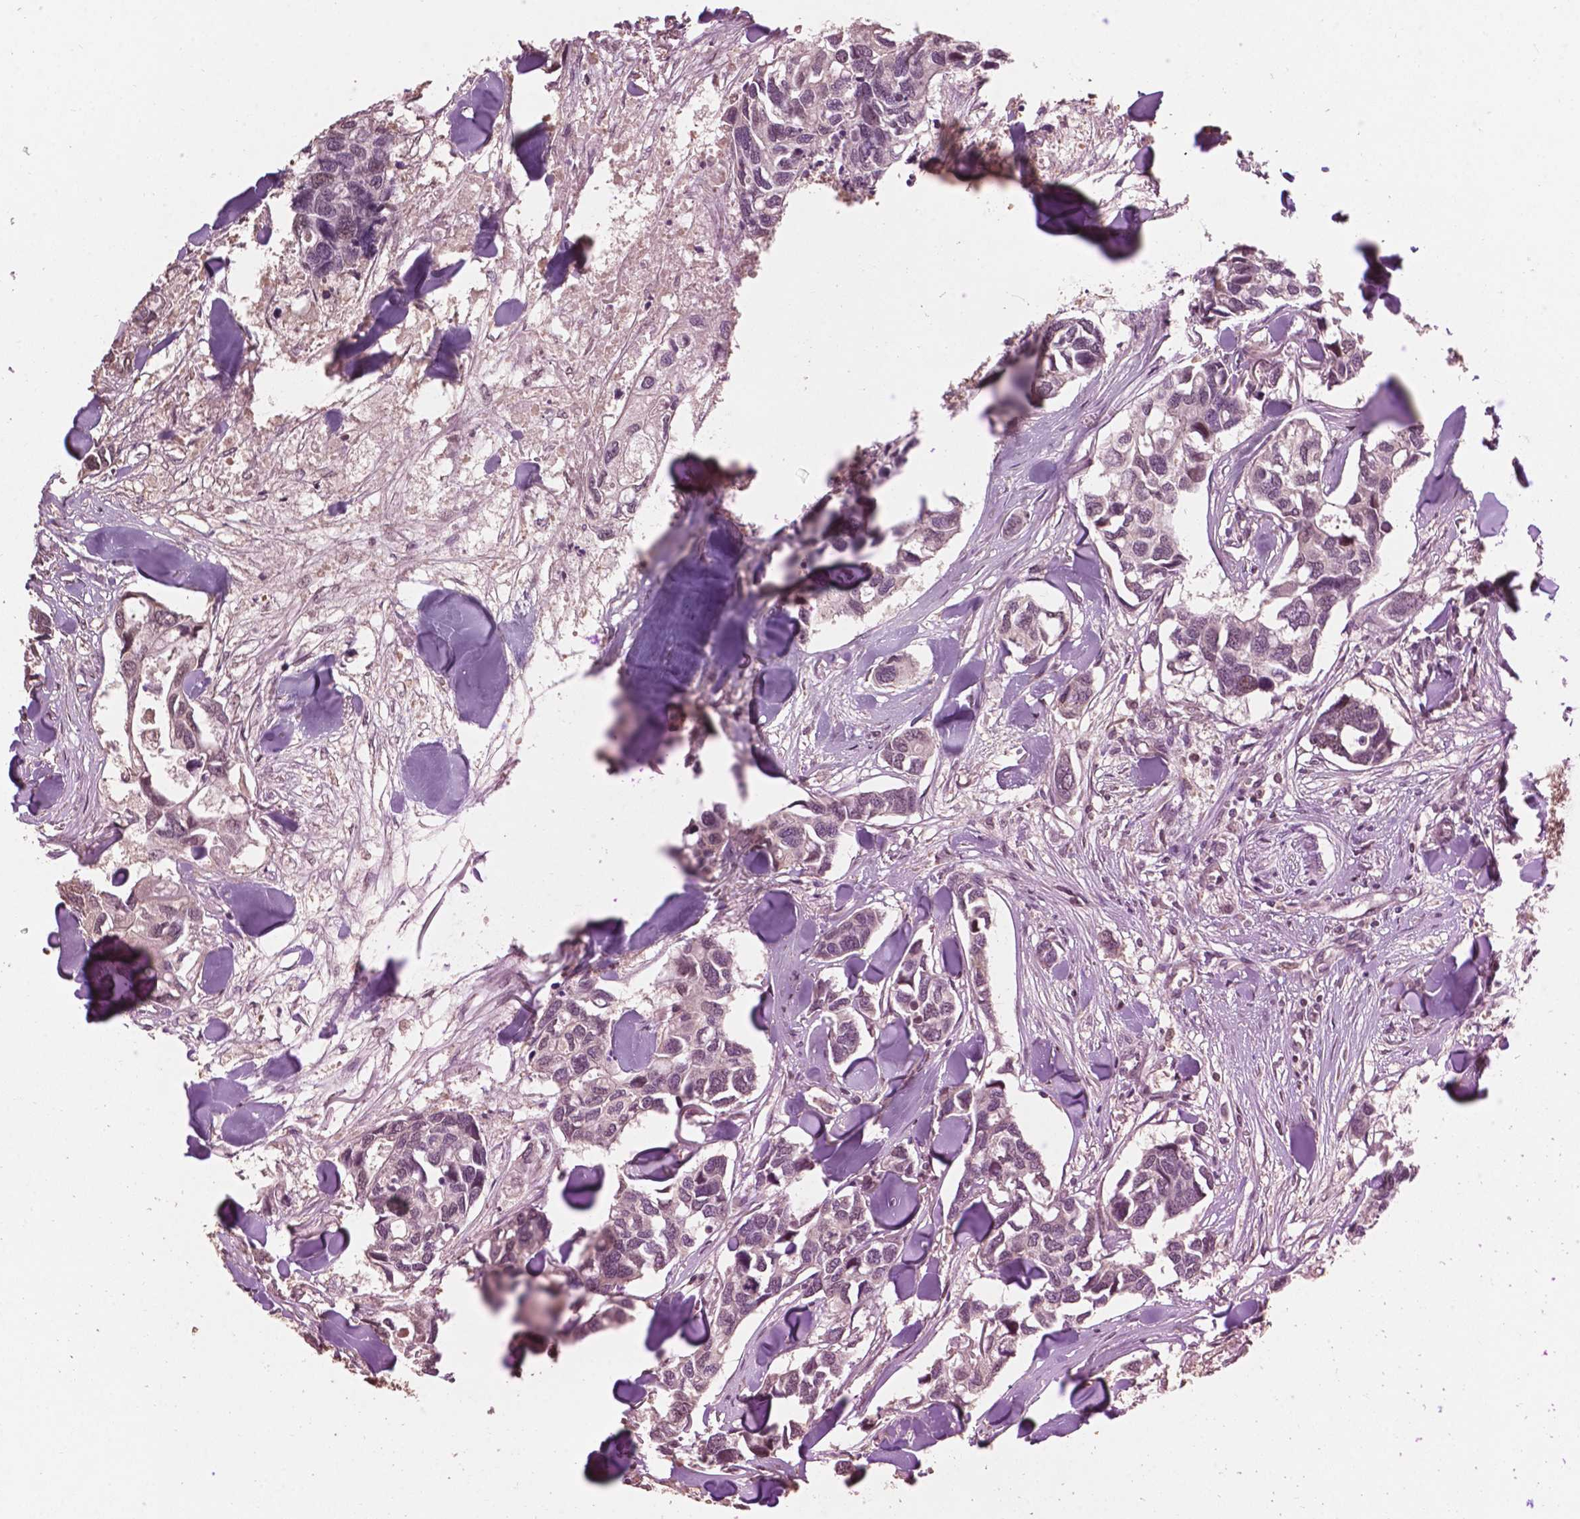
{"staining": {"intensity": "negative", "quantity": "none", "location": "none"}, "tissue": "breast cancer", "cell_type": "Tumor cells", "image_type": "cancer", "snomed": [{"axis": "morphology", "description": "Duct carcinoma"}, {"axis": "topography", "description": "Breast"}], "caption": "IHC photomicrograph of neoplastic tissue: breast cancer (invasive ductal carcinoma) stained with DAB (3,3'-diaminobenzidine) displays no significant protein expression in tumor cells.", "gene": "GLRA2", "patient": {"sex": "female", "age": 83}}